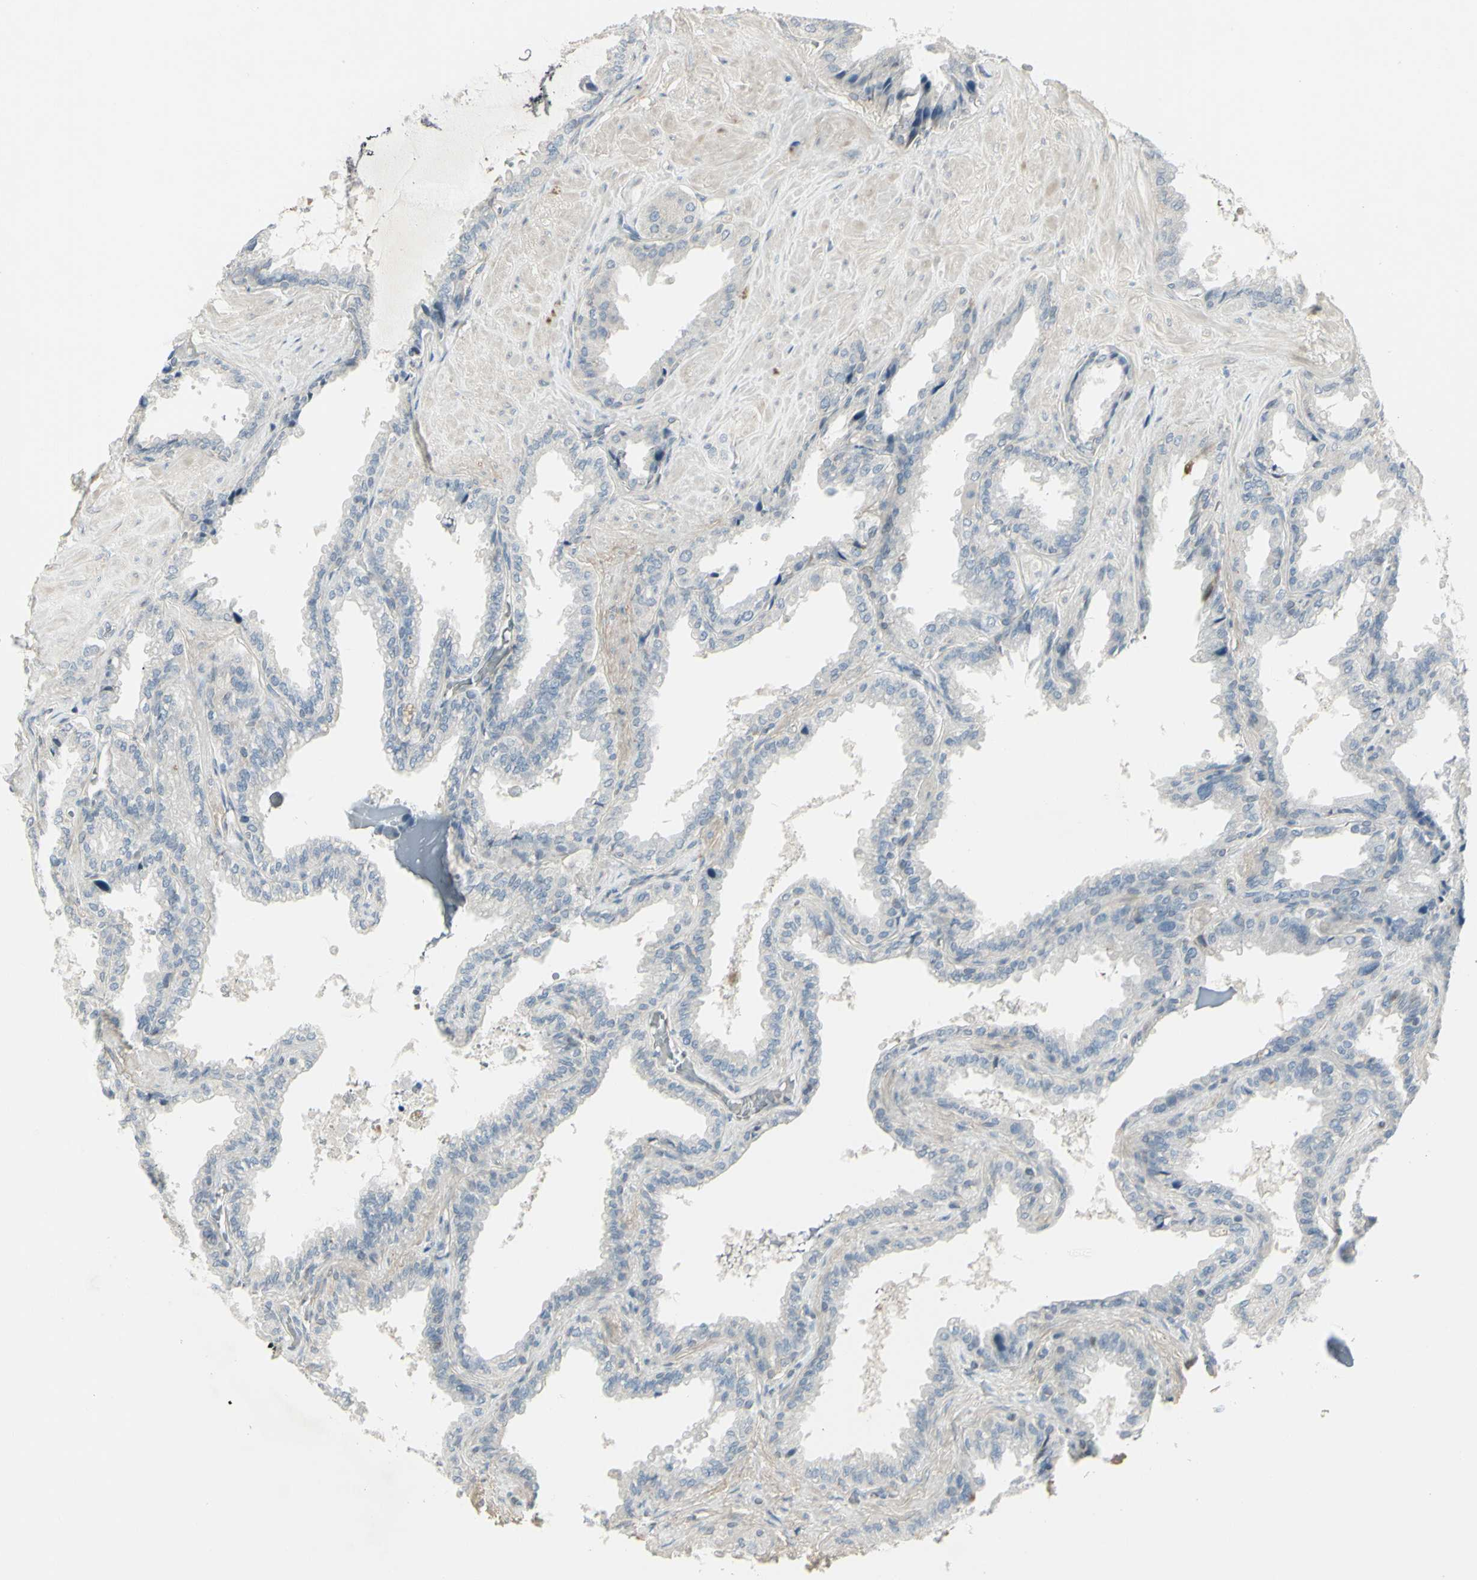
{"staining": {"intensity": "moderate", "quantity": "<25%", "location": "nuclear"}, "tissue": "seminal vesicle", "cell_type": "Glandular cells", "image_type": "normal", "snomed": [{"axis": "morphology", "description": "Normal tissue, NOS"}, {"axis": "topography", "description": "Seminal veicle"}], "caption": "Immunohistochemical staining of normal seminal vesicle shows moderate nuclear protein expression in approximately <25% of glandular cells. (Brightfield microscopy of DAB IHC at high magnification).", "gene": "CCNB2", "patient": {"sex": "male", "age": 46}}